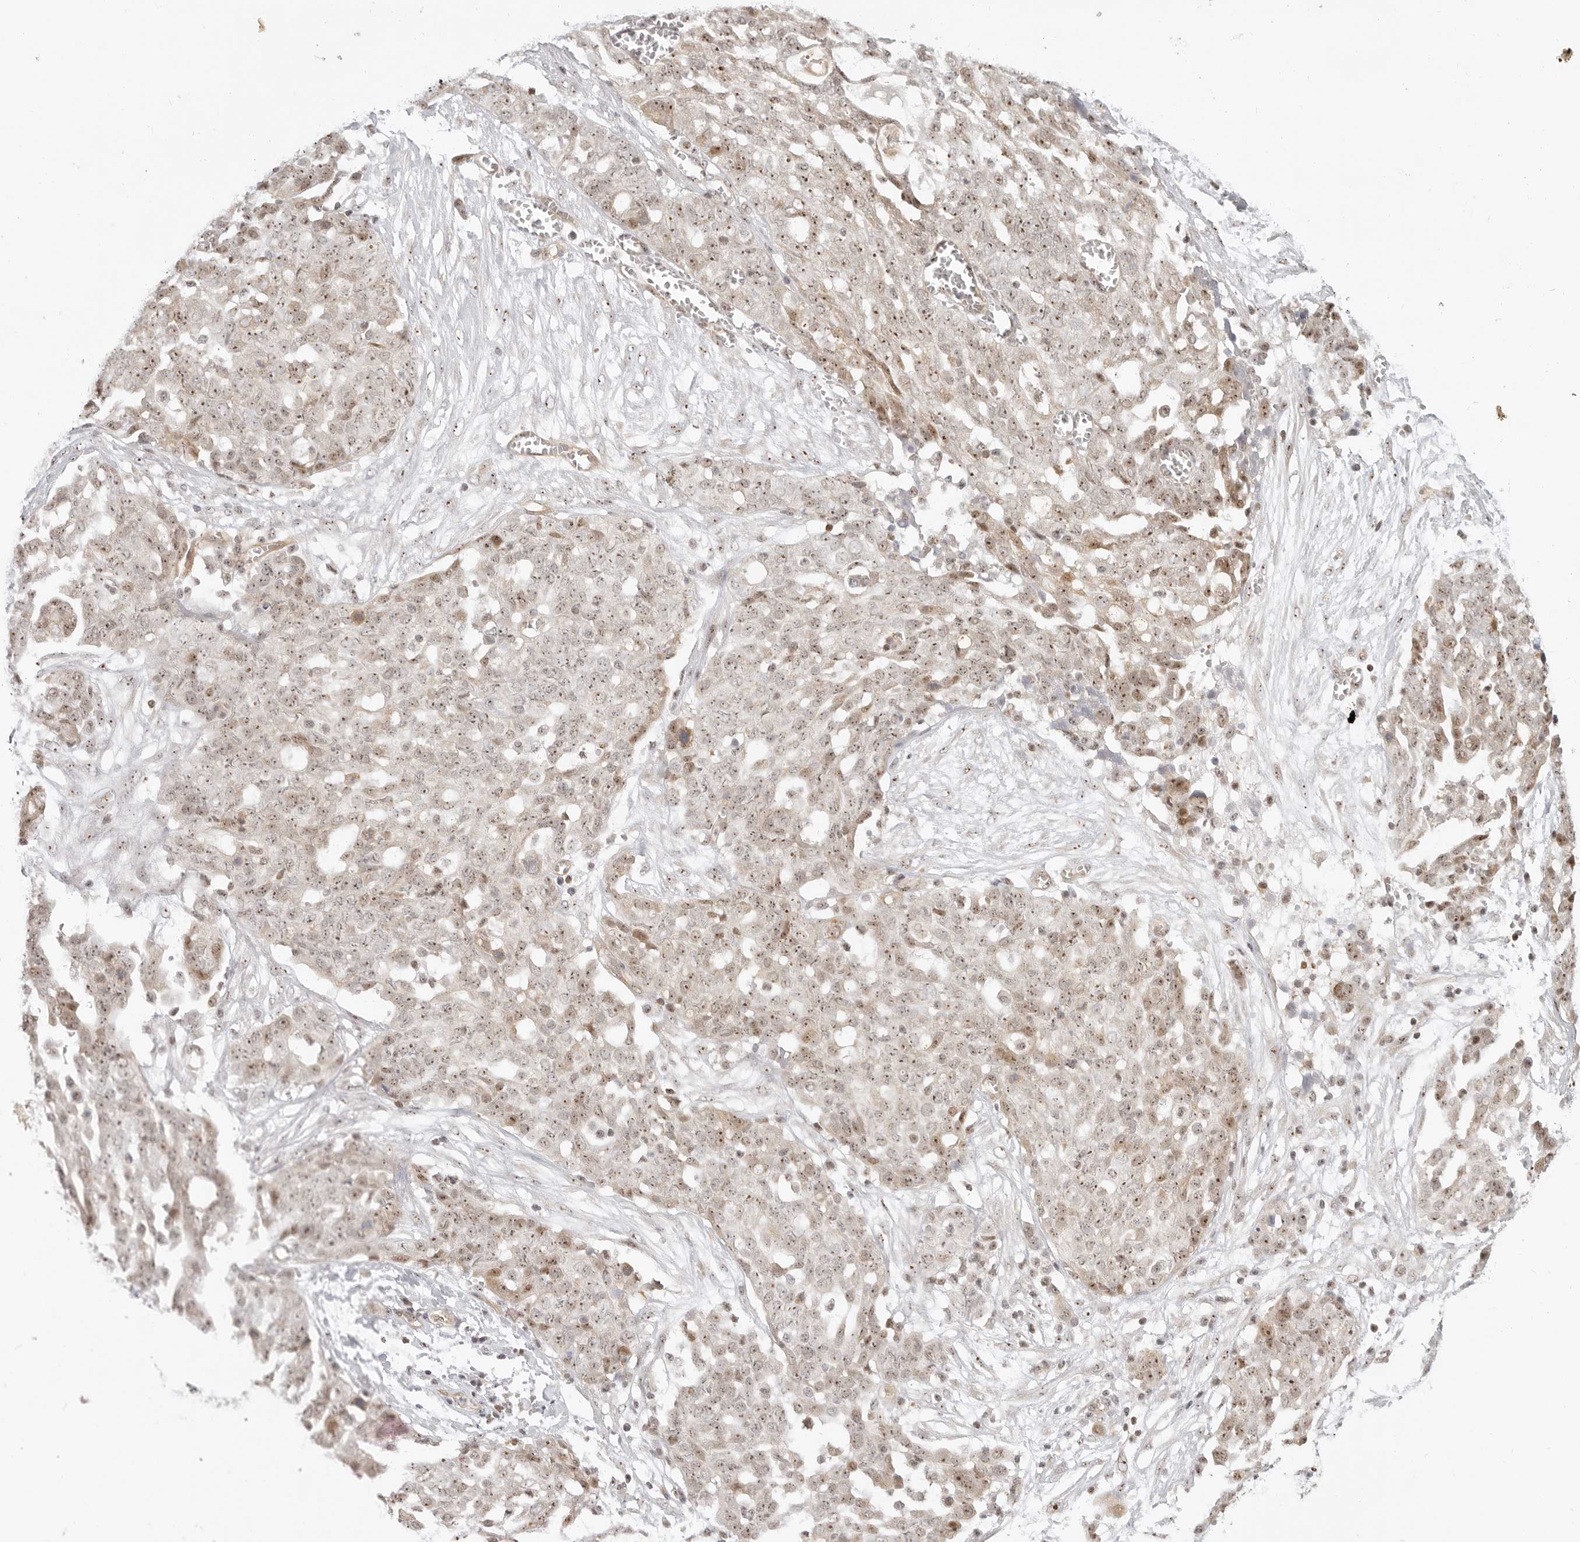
{"staining": {"intensity": "moderate", "quantity": ">75%", "location": "nuclear"}, "tissue": "ovarian cancer", "cell_type": "Tumor cells", "image_type": "cancer", "snomed": [{"axis": "morphology", "description": "Cystadenocarcinoma, serous, NOS"}, {"axis": "topography", "description": "Soft tissue"}, {"axis": "topography", "description": "Ovary"}], "caption": "Immunohistochemistry histopathology image of human serous cystadenocarcinoma (ovarian) stained for a protein (brown), which displays medium levels of moderate nuclear positivity in approximately >75% of tumor cells.", "gene": "BAP1", "patient": {"sex": "female", "age": 57}}